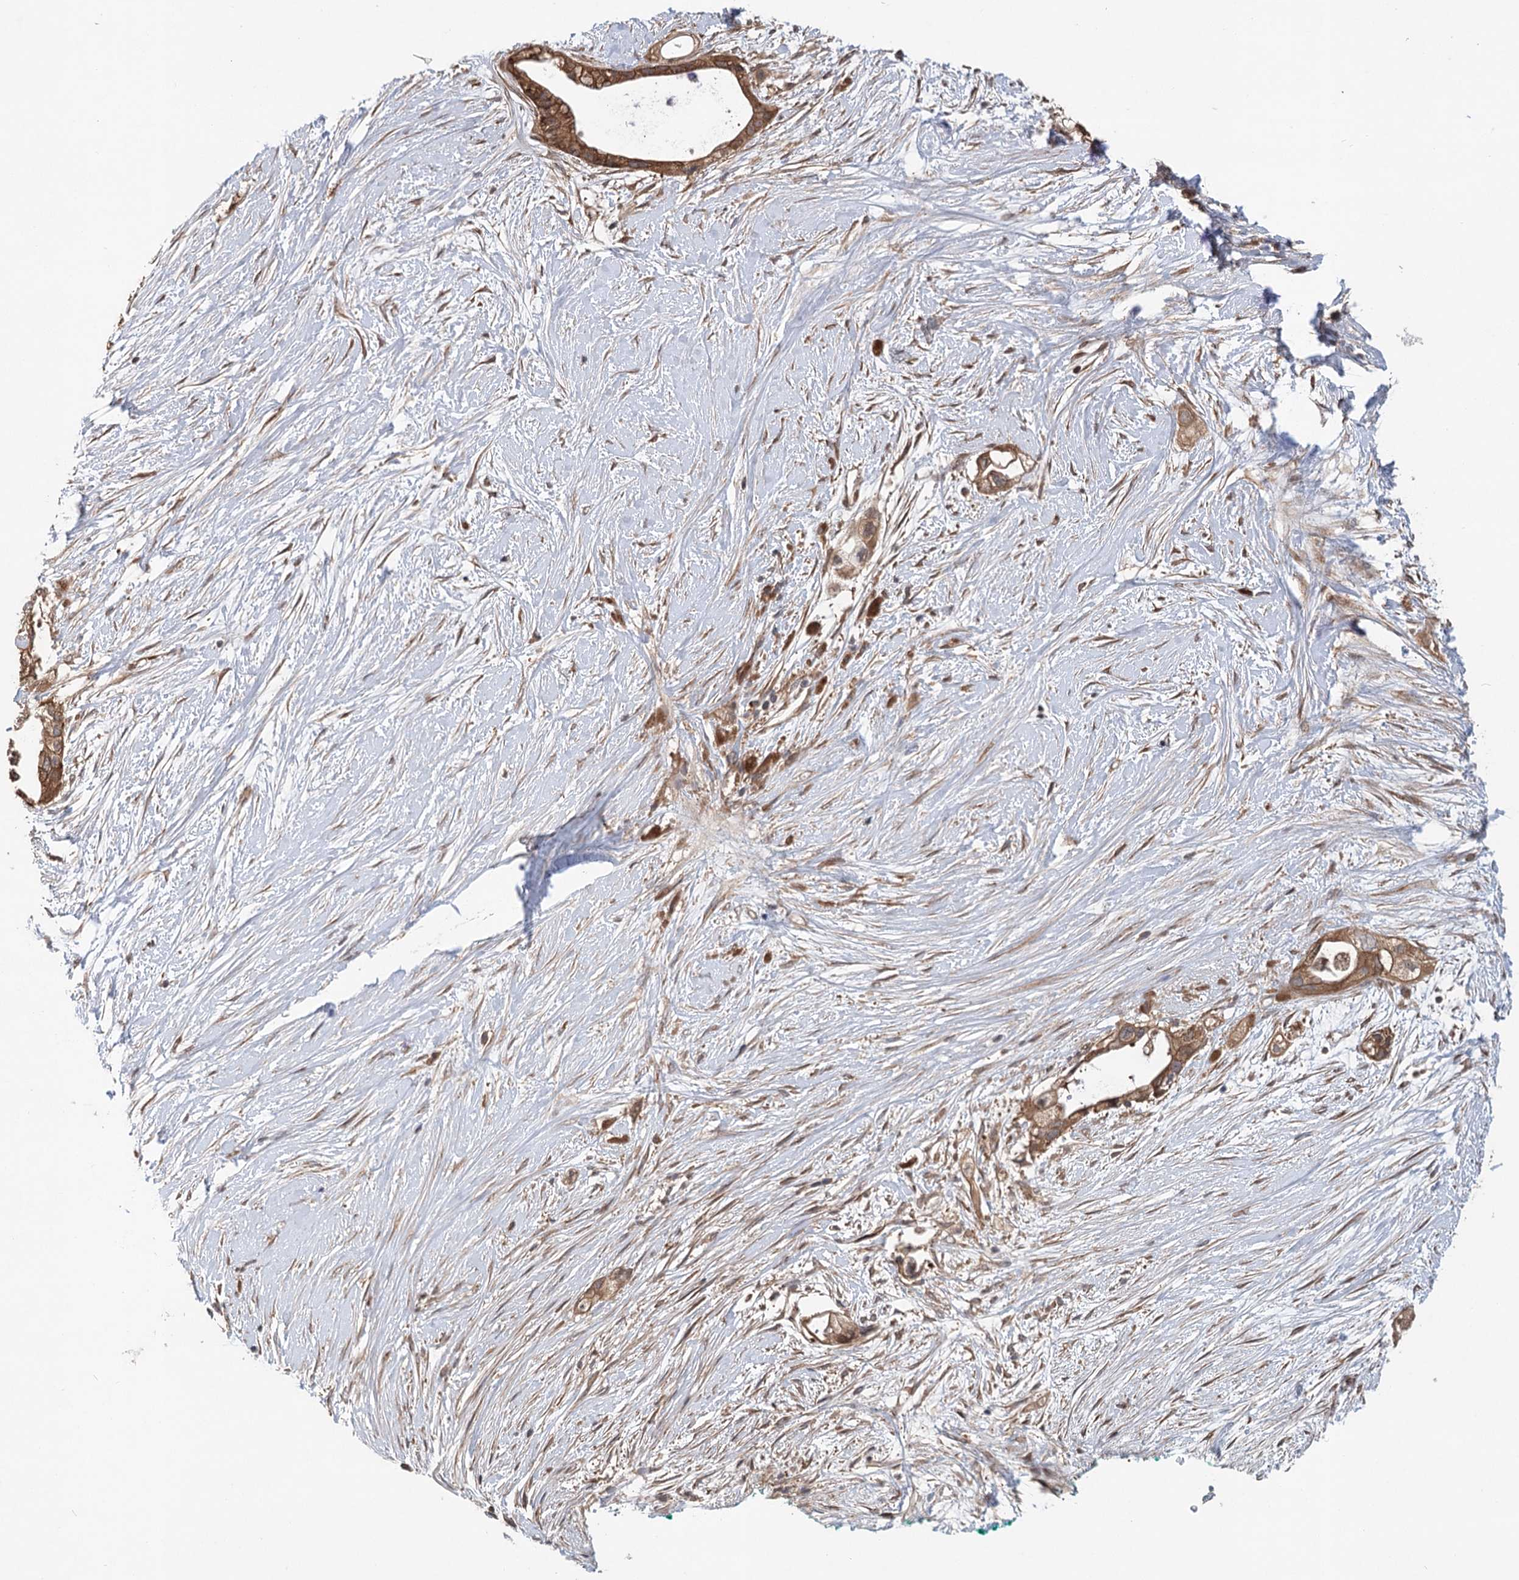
{"staining": {"intensity": "moderate", "quantity": ">75%", "location": "cytoplasmic/membranous"}, "tissue": "pancreatic cancer", "cell_type": "Tumor cells", "image_type": "cancer", "snomed": [{"axis": "morphology", "description": "Adenocarcinoma, NOS"}, {"axis": "topography", "description": "Pancreas"}], "caption": "A medium amount of moderate cytoplasmic/membranous expression is identified in about >75% of tumor cells in adenocarcinoma (pancreatic) tissue.", "gene": "LSS", "patient": {"sex": "male", "age": 53}}